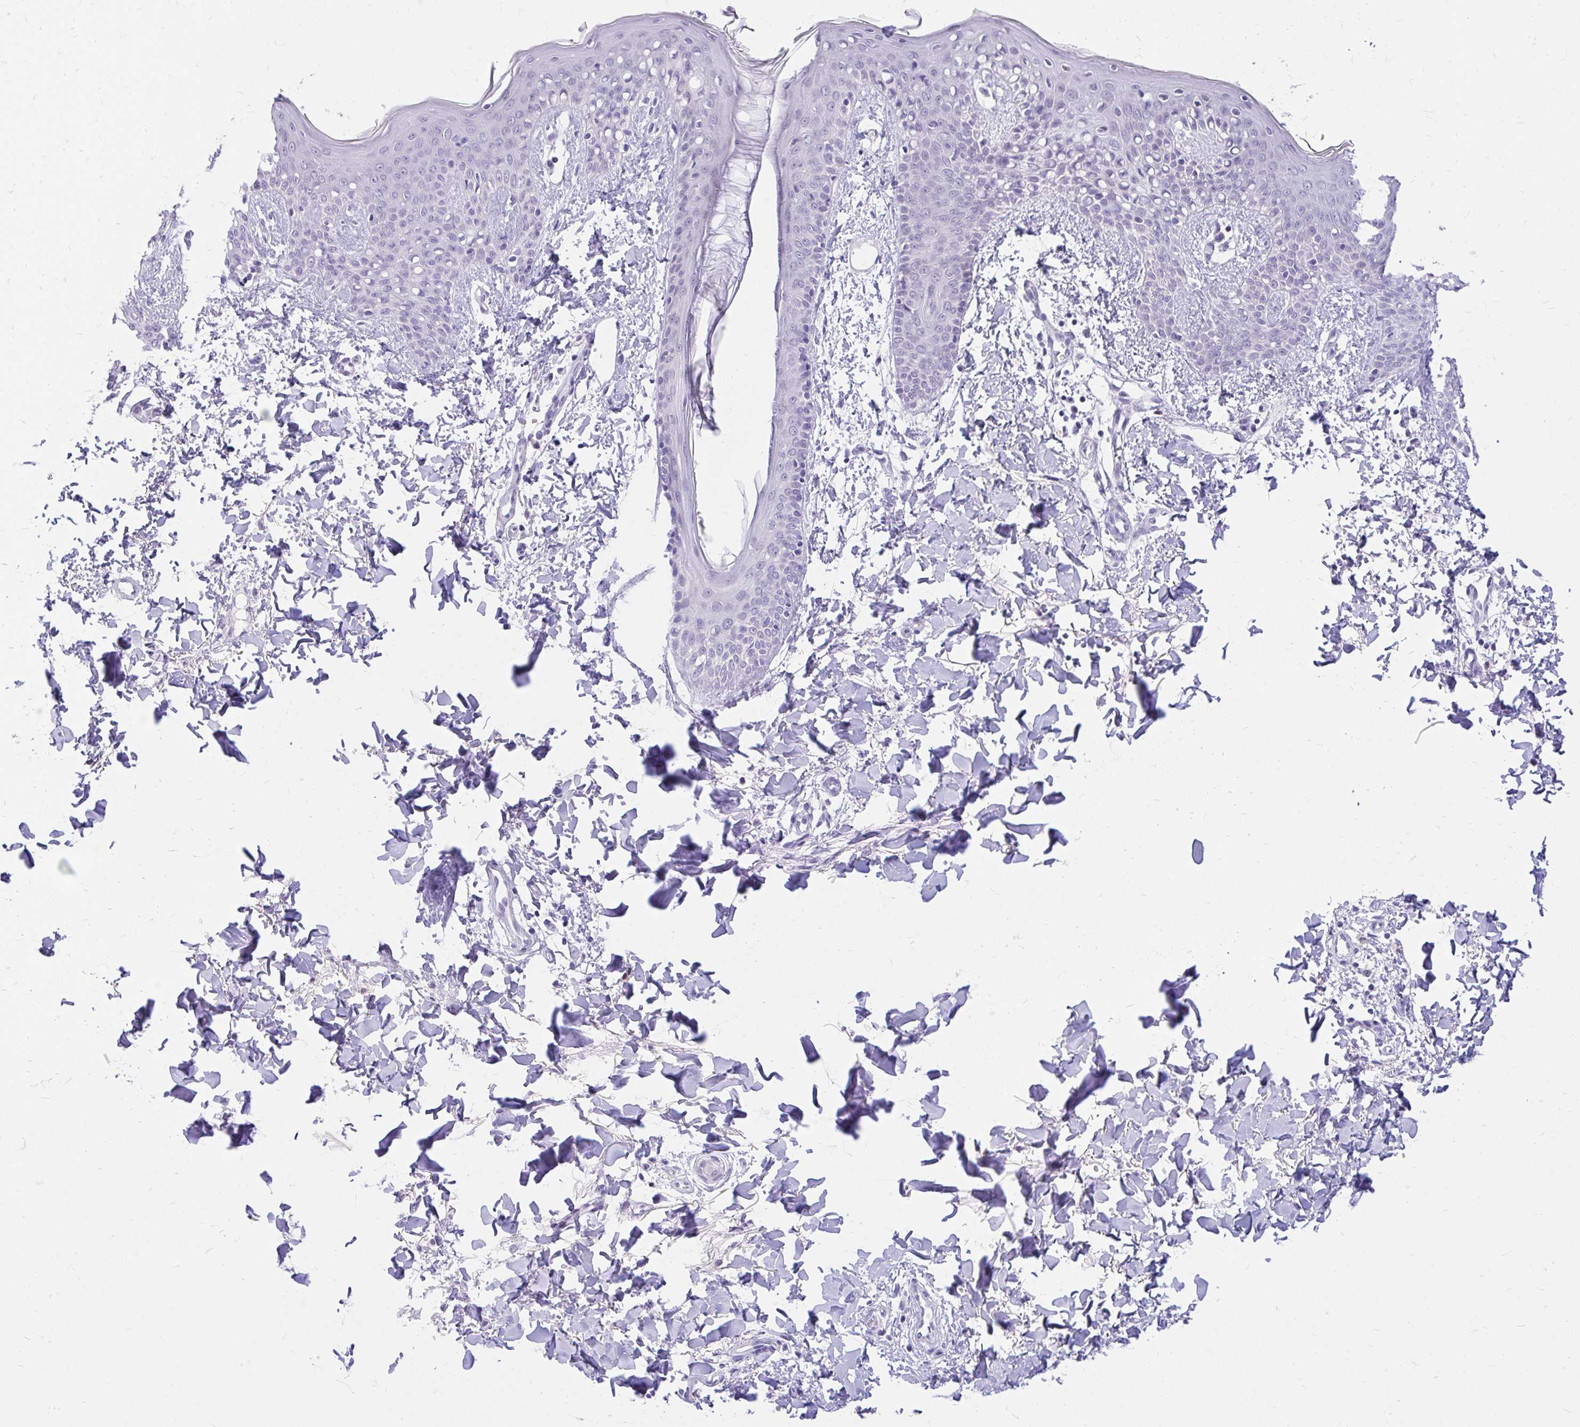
{"staining": {"intensity": "negative", "quantity": "none", "location": "none"}, "tissue": "skin", "cell_type": "Fibroblasts", "image_type": "normal", "snomed": [{"axis": "morphology", "description": "Normal tissue, NOS"}, {"axis": "topography", "description": "Skin"}], "caption": "High magnification brightfield microscopy of normal skin stained with DAB (brown) and counterstained with hematoxylin (blue): fibroblasts show no significant expression. (DAB (3,3'-diaminobenzidine) IHC visualized using brightfield microscopy, high magnification).", "gene": "GLB1L2", "patient": {"sex": "male", "age": 16}}